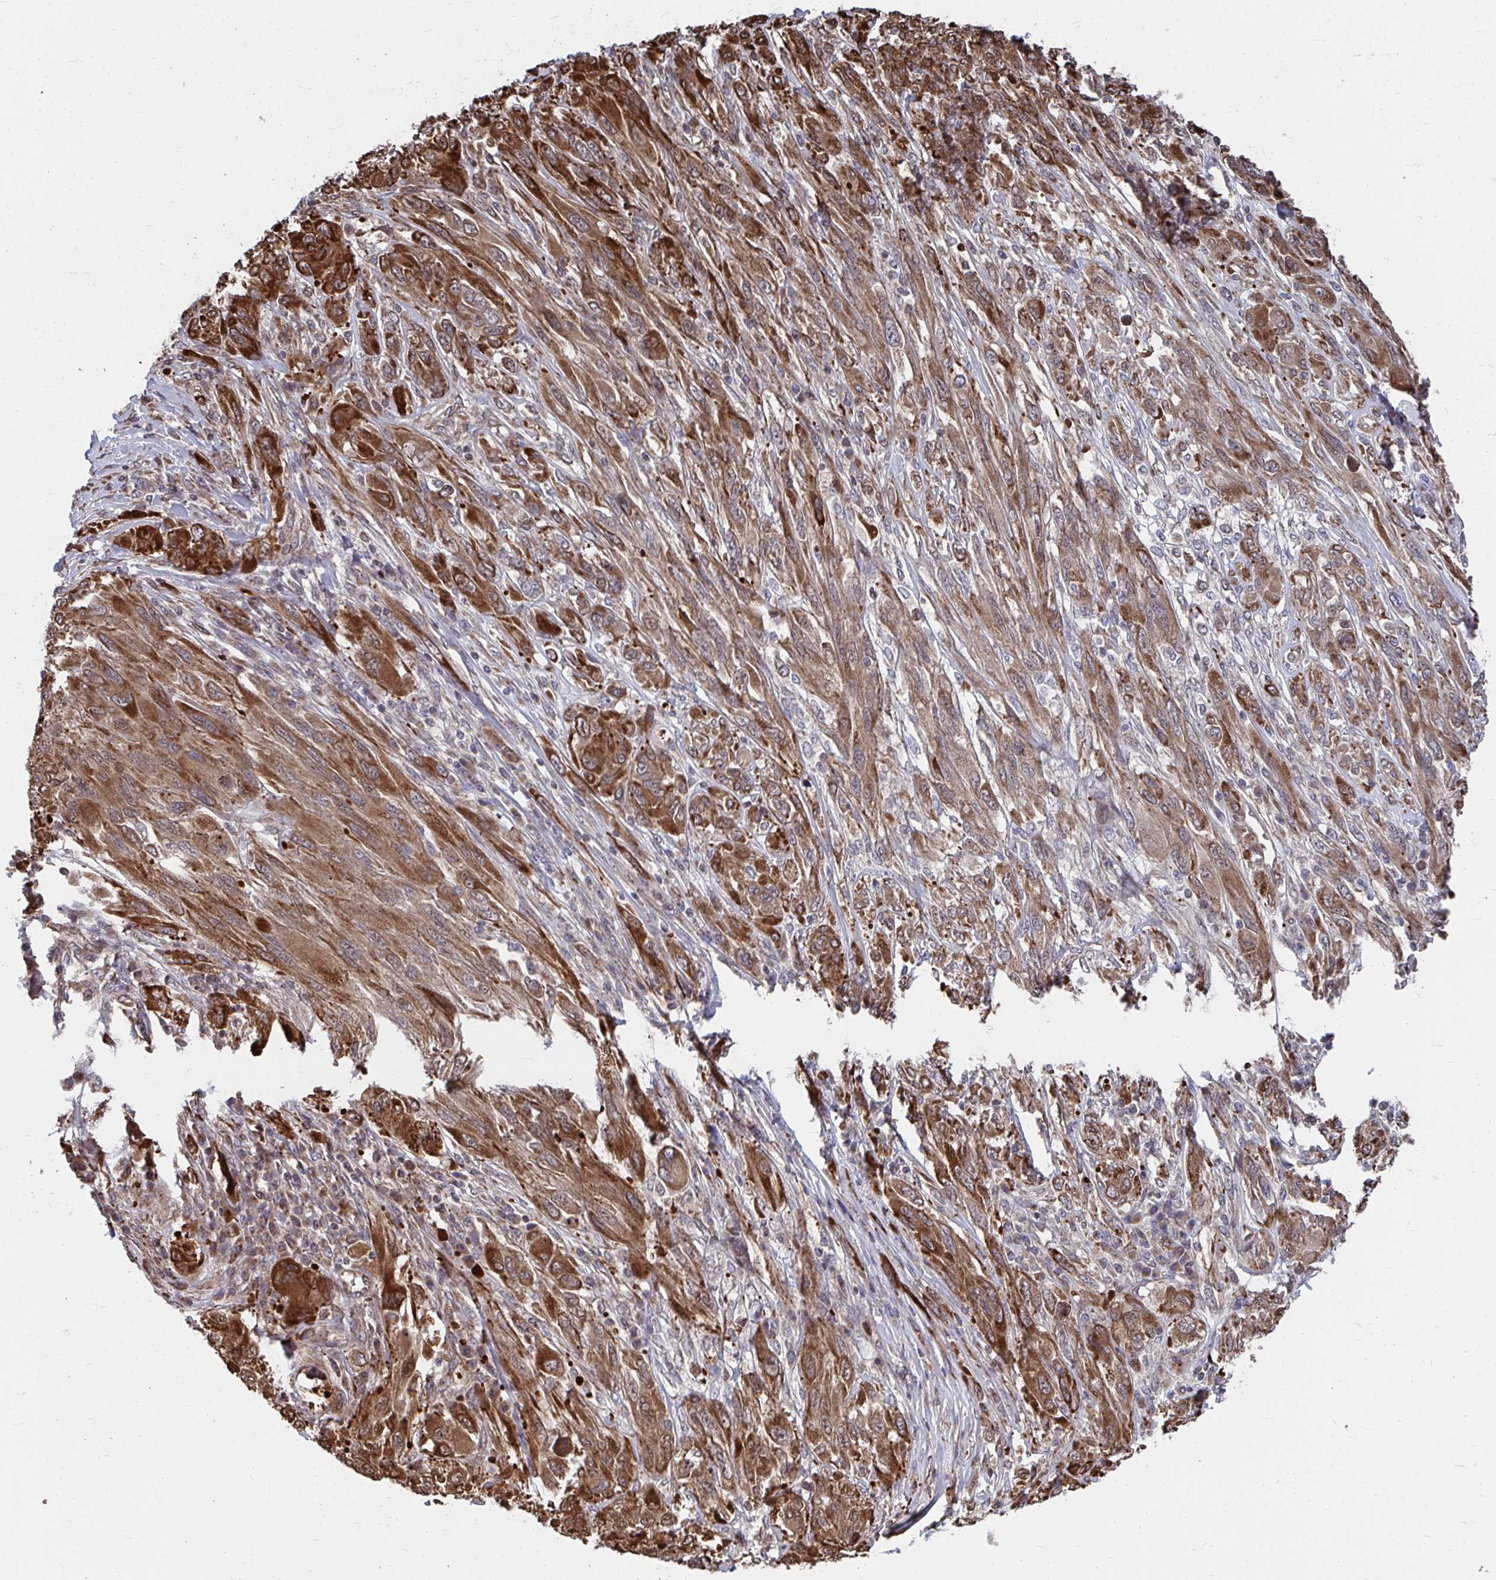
{"staining": {"intensity": "strong", "quantity": ">75%", "location": "cytoplasmic/membranous"}, "tissue": "melanoma", "cell_type": "Tumor cells", "image_type": "cancer", "snomed": [{"axis": "morphology", "description": "Malignant melanoma, NOS"}, {"axis": "topography", "description": "Skin"}], "caption": "Strong cytoplasmic/membranous positivity is appreciated in about >75% of tumor cells in malignant melanoma.", "gene": "FAM89A", "patient": {"sex": "female", "age": 91}}